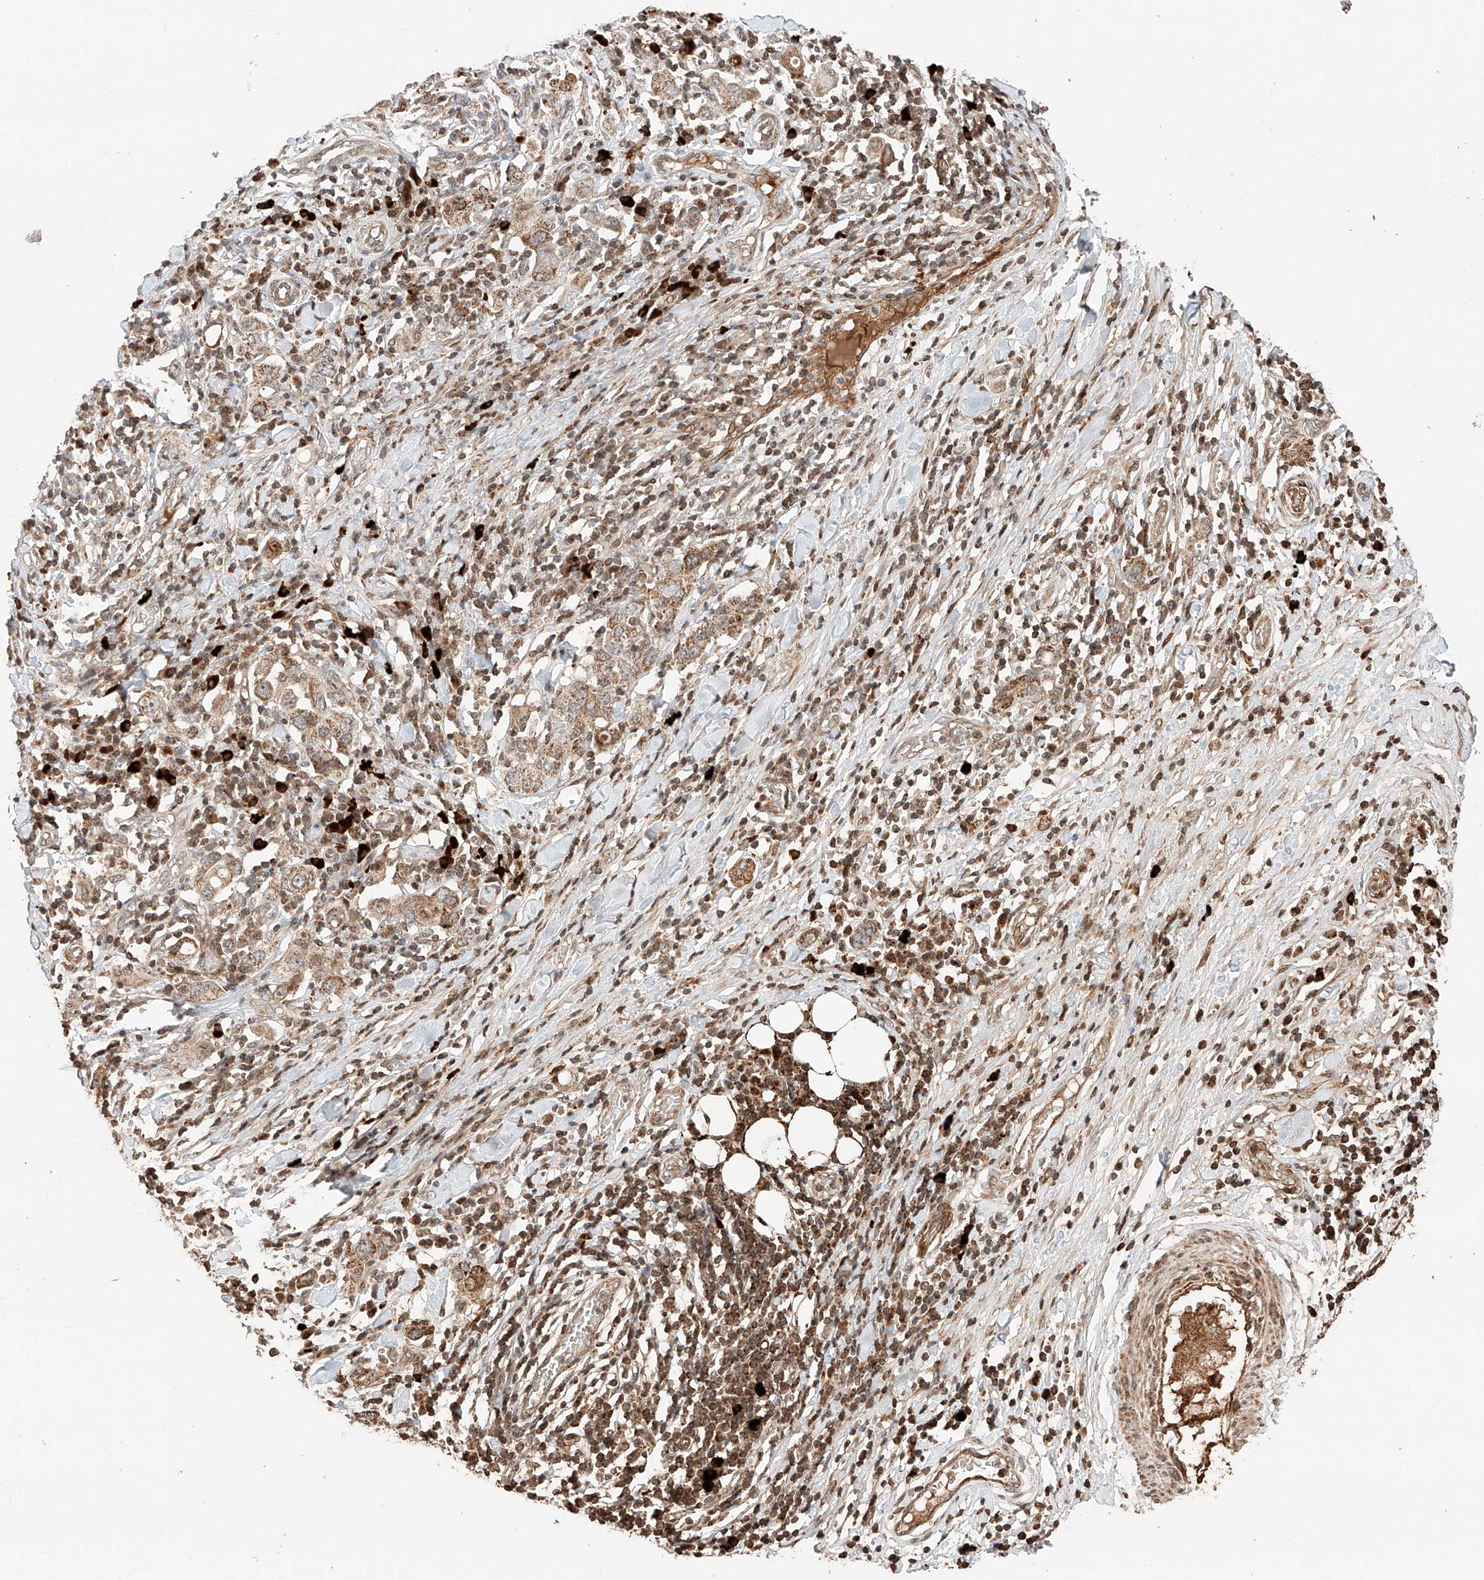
{"staining": {"intensity": "moderate", "quantity": "25%-75%", "location": "cytoplasmic/membranous"}, "tissue": "stomach cancer", "cell_type": "Tumor cells", "image_type": "cancer", "snomed": [{"axis": "morphology", "description": "Adenocarcinoma, NOS"}, {"axis": "topography", "description": "Stomach, upper"}], "caption": "Immunohistochemical staining of stomach adenocarcinoma shows medium levels of moderate cytoplasmic/membranous protein staining in approximately 25%-75% of tumor cells. Using DAB (brown) and hematoxylin (blue) stains, captured at high magnification using brightfield microscopy.", "gene": "ARHGAP33", "patient": {"sex": "male", "age": 62}}